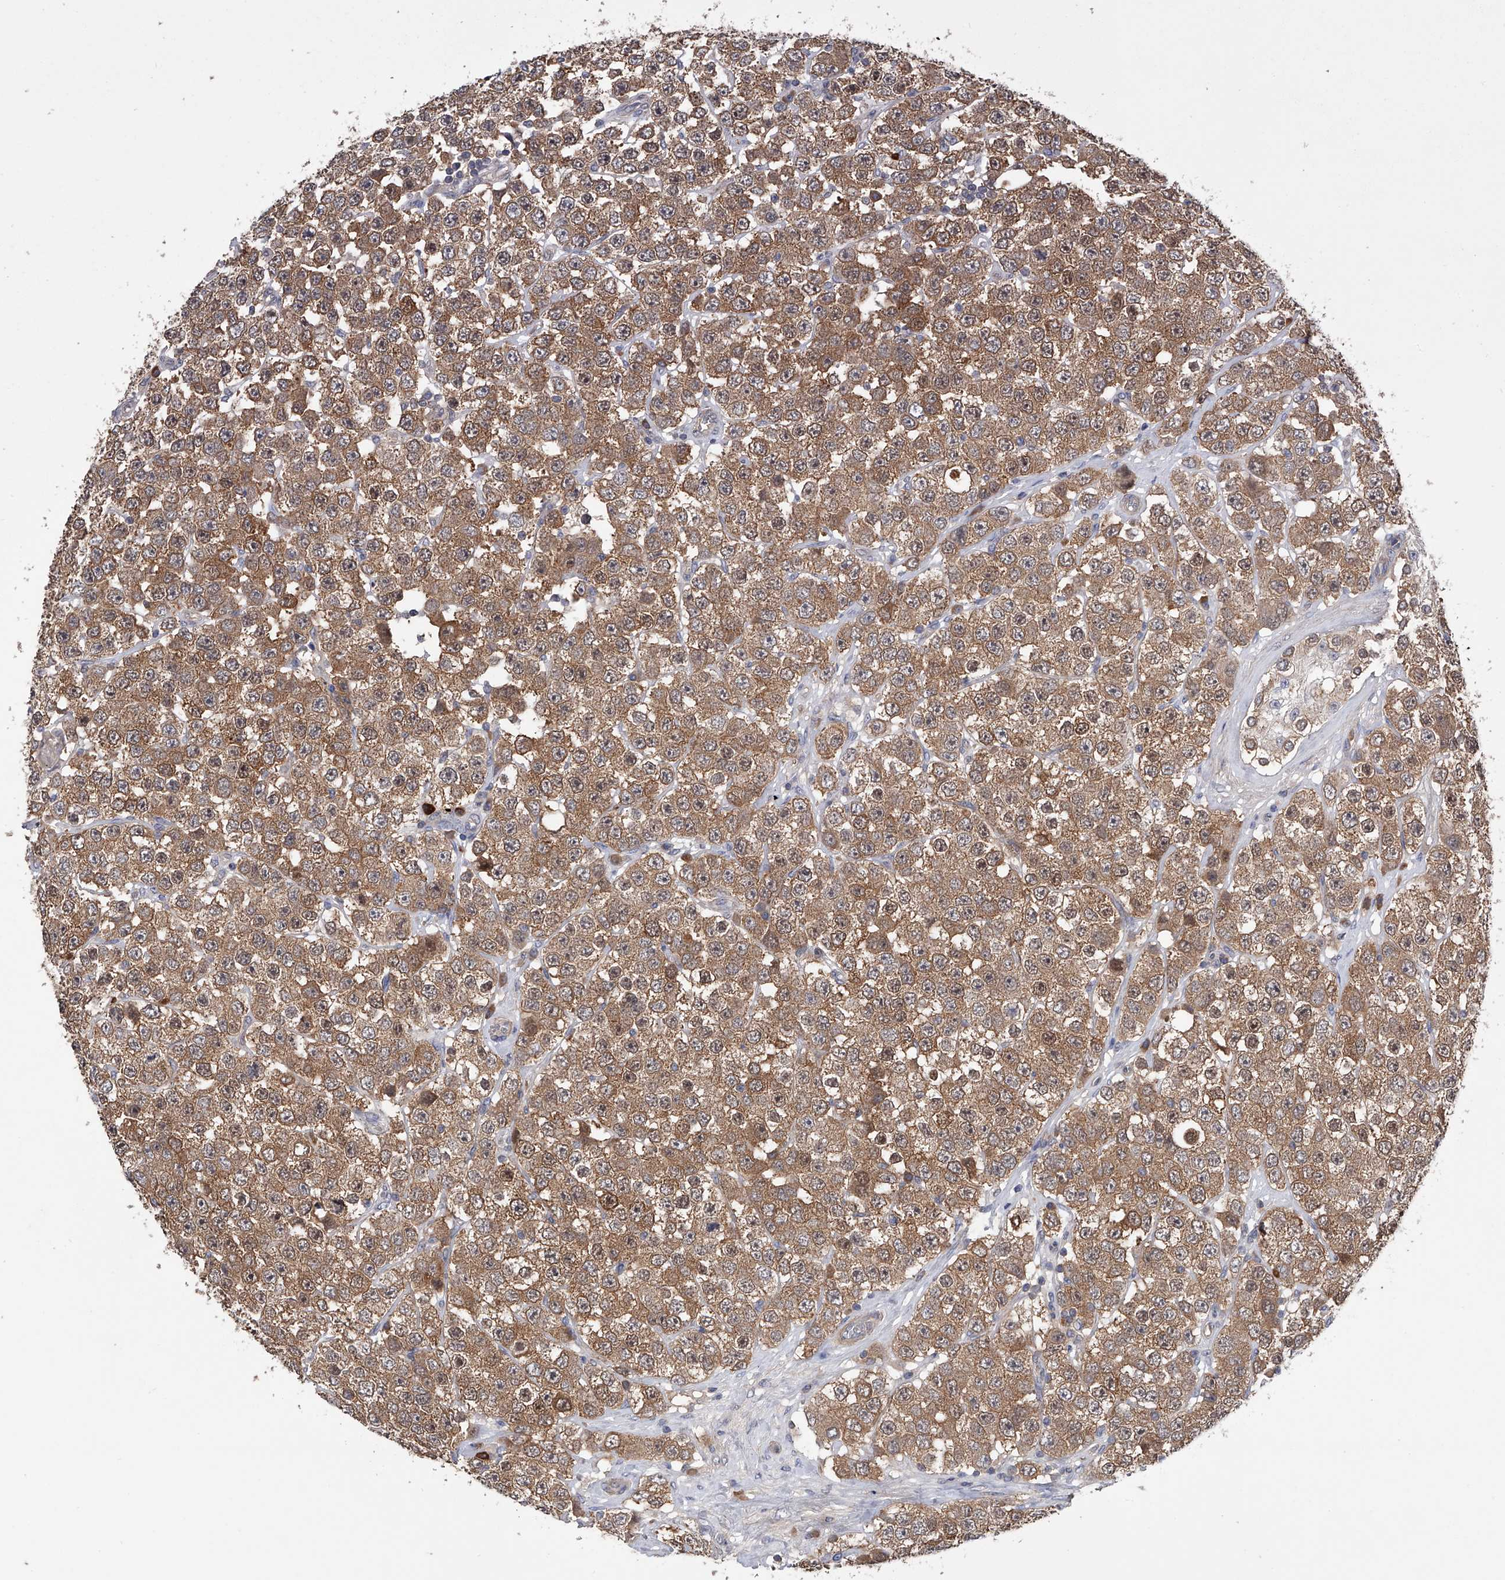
{"staining": {"intensity": "moderate", "quantity": ">75%", "location": "cytoplasmic/membranous"}, "tissue": "testis cancer", "cell_type": "Tumor cells", "image_type": "cancer", "snomed": [{"axis": "morphology", "description": "Seminoma, NOS"}, {"axis": "topography", "description": "Testis"}], "caption": "High-magnification brightfield microscopy of seminoma (testis) stained with DAB (brown) and counterstained with hematoxylin (blue). tumor cells exhibit moderate cytoplasmic/membranous staining is appreciated in about>75% of cells. (Brightfield microscopy of DAB IHC at high magnification).", "gene": "CFAP298", "patient": {"sex": "male", "age": 28}}